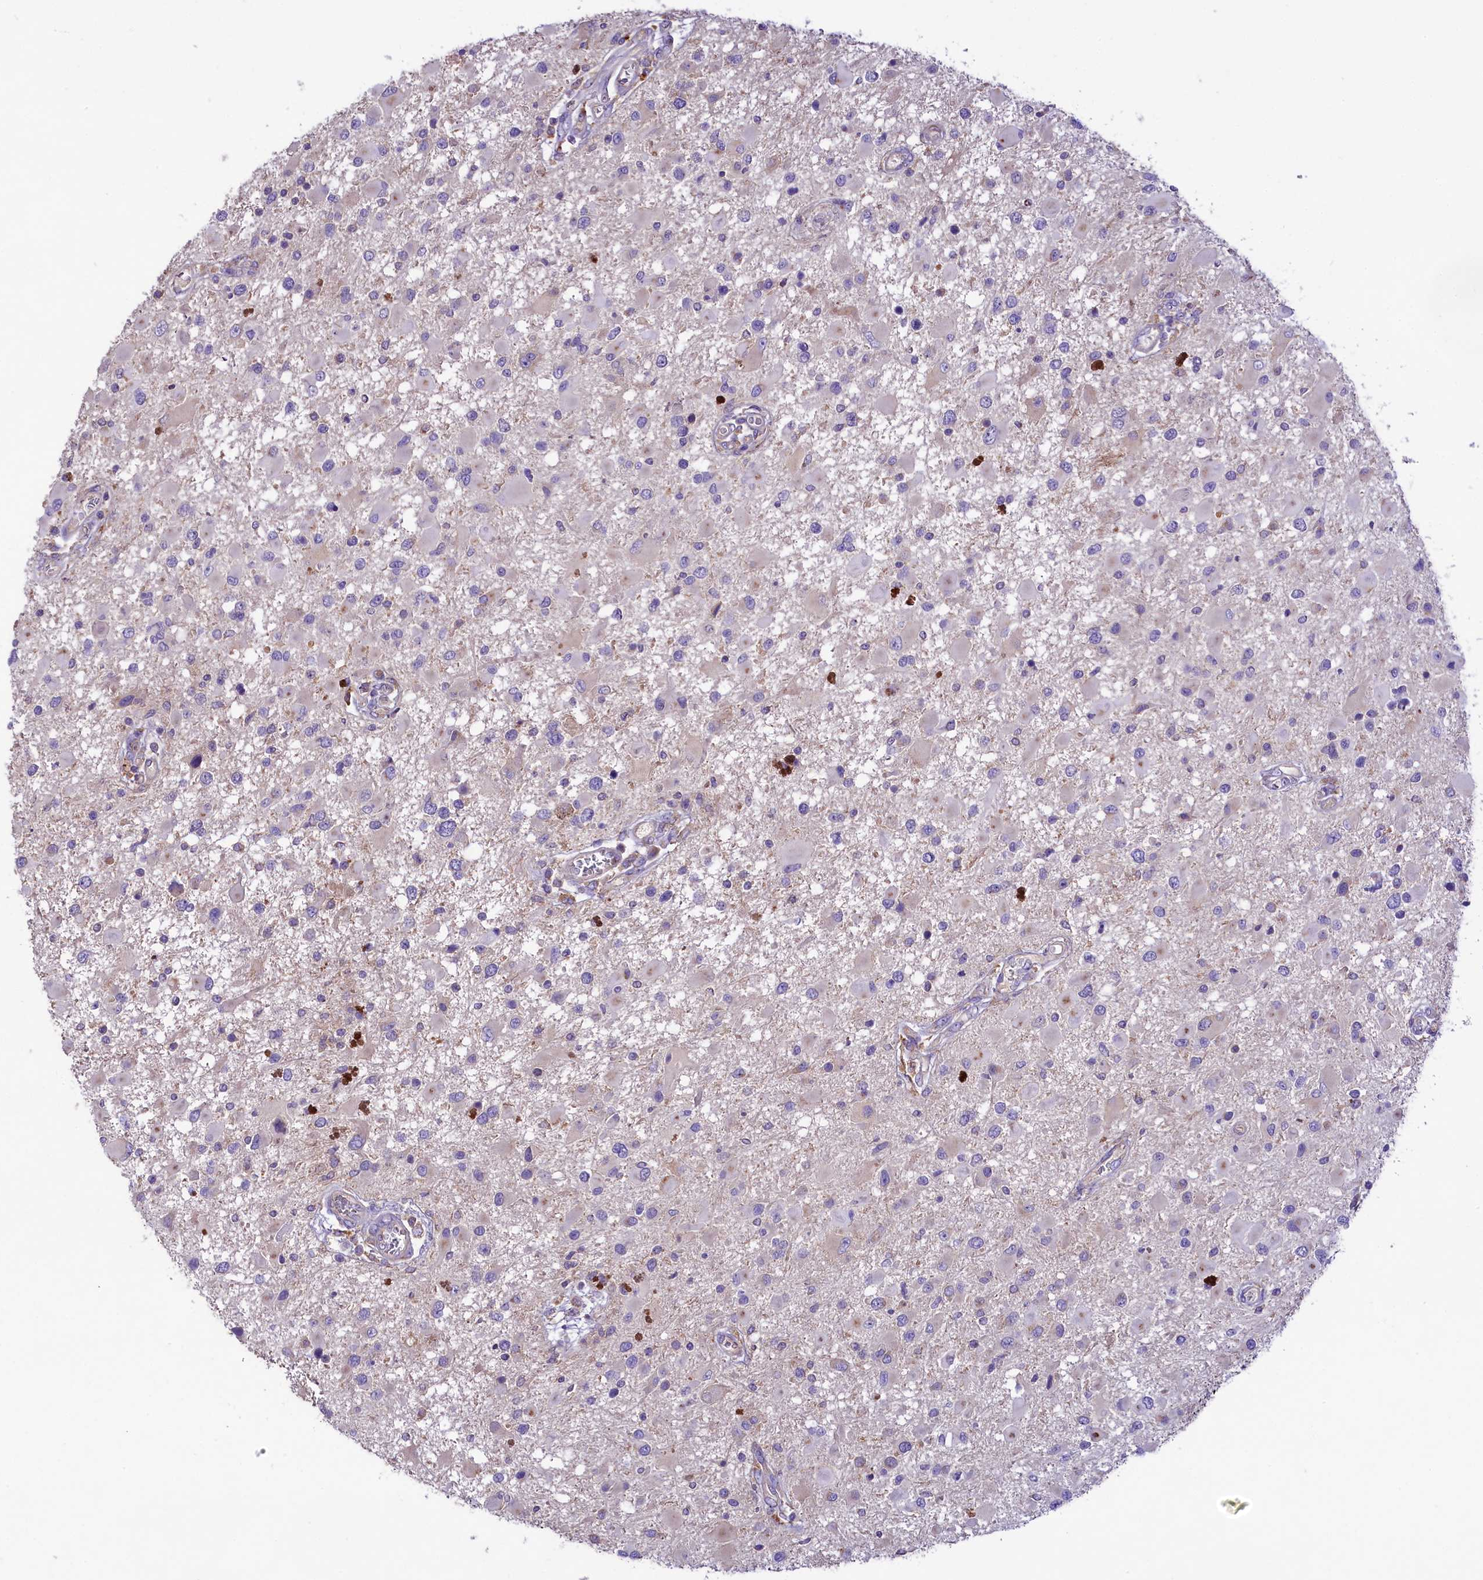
{"staining": {"intensity": "negative", "quantity": "none", "location": "none"}, "tissue": "glioma", "cell_type": "Tumor cells", "image_type": "cancer", "snomed": [{"axis": "morphology", "description": "Glioma, malignant, High grade"}, {"axis": "topography", "description": "Brain"}], "caption": "Photomicrograph shows no protein staining in tumor cells of glioma tissue.", "gene": "PEMT", "patient": {"sex": "male", "age": 53}}